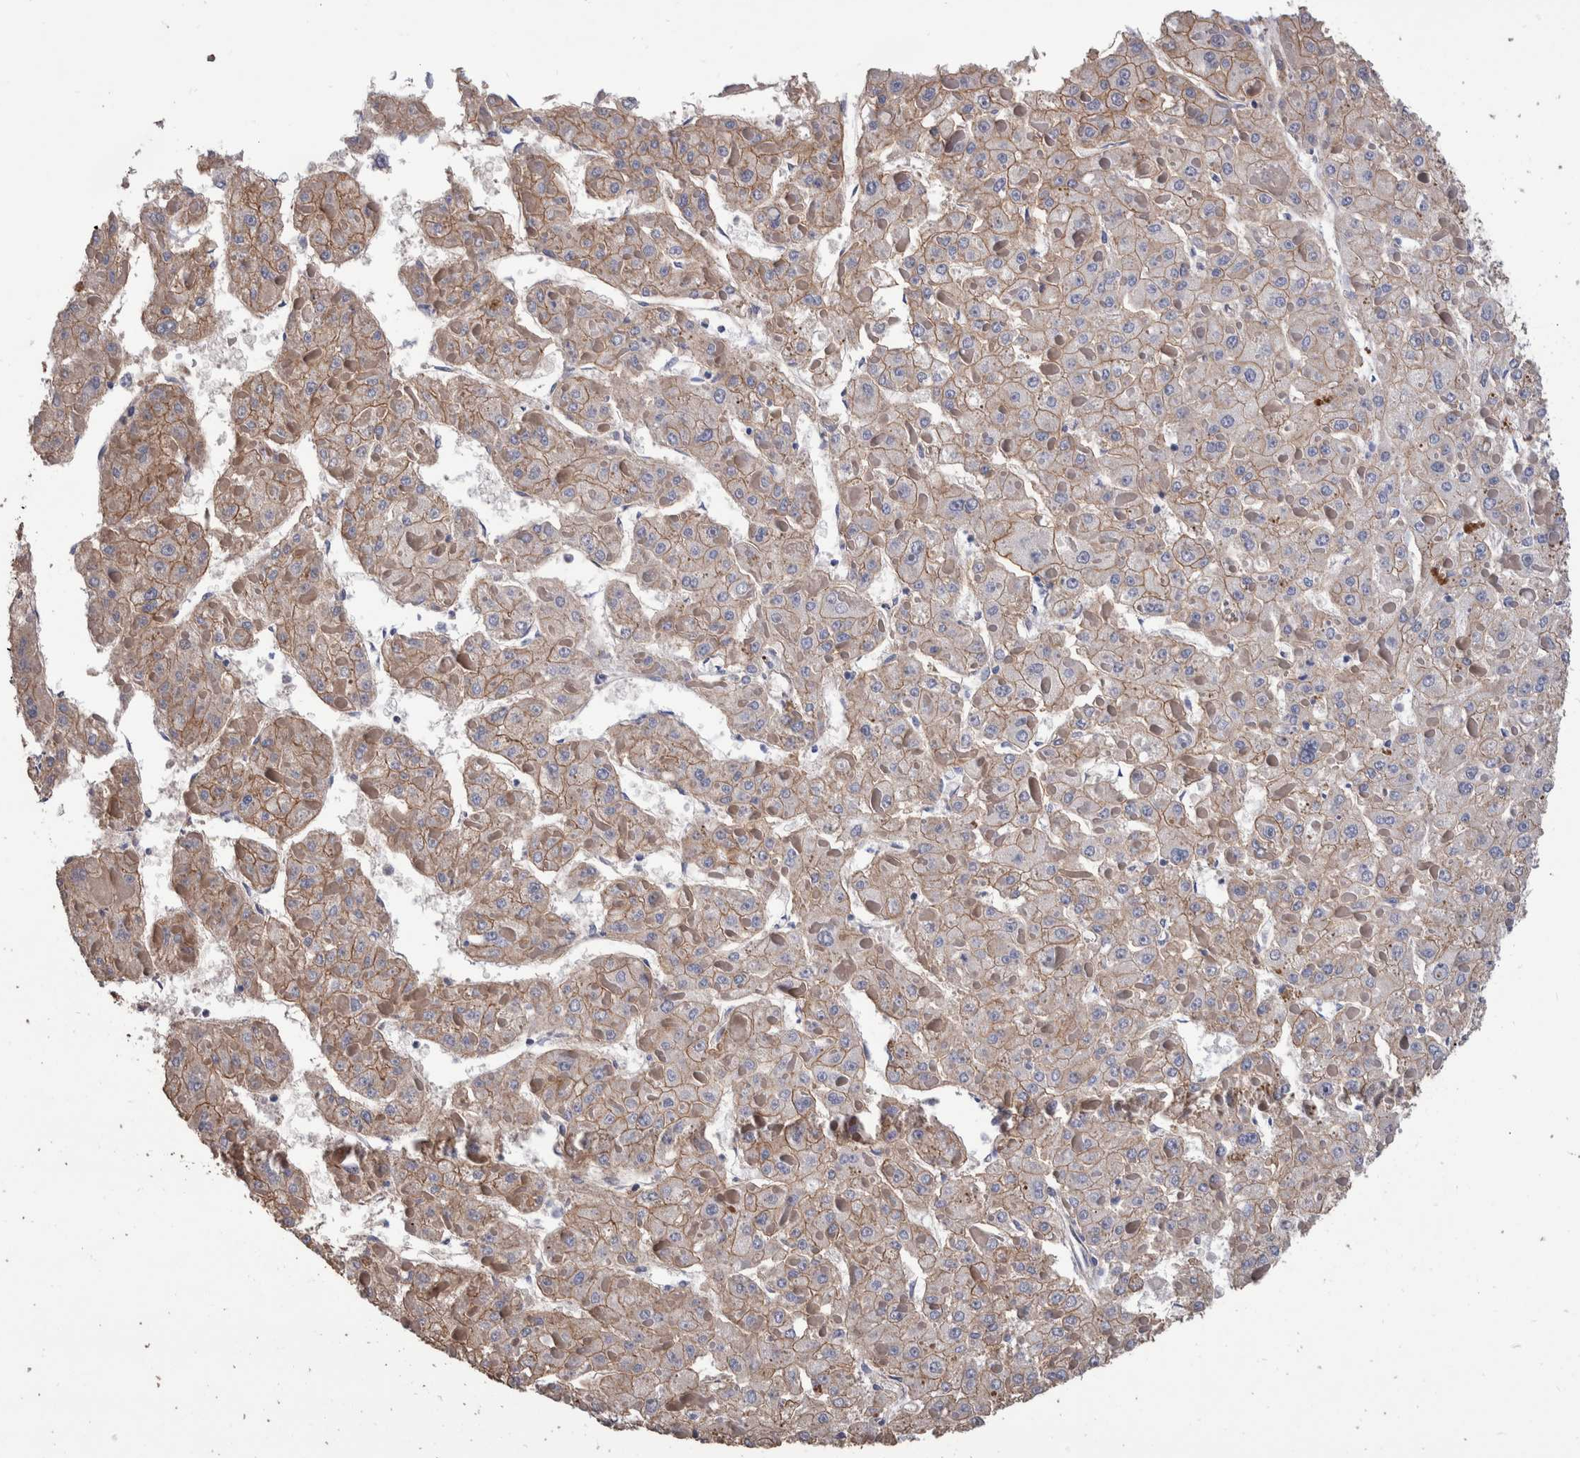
{"staining": {"intensity": "weak", "quantity": "<25%", "location": "cytoplasmic/membranous"}, "tissue": "liver cancer", "cell_type": "Tumor cells", "image_type": "cancer", "snomed": [{"axis": "morphology", "description": "Carcinoma, Hepatocellular, NOS"}, {"axis": "topography", "description": "Liver"}], "caption": "Immunohistochemistry of human liver cancer (hepatocellular carcinoma) shows no staining in tumor cells.", "gene": "SLC45A4", "patient": {"sex": "female", "age": 73}}